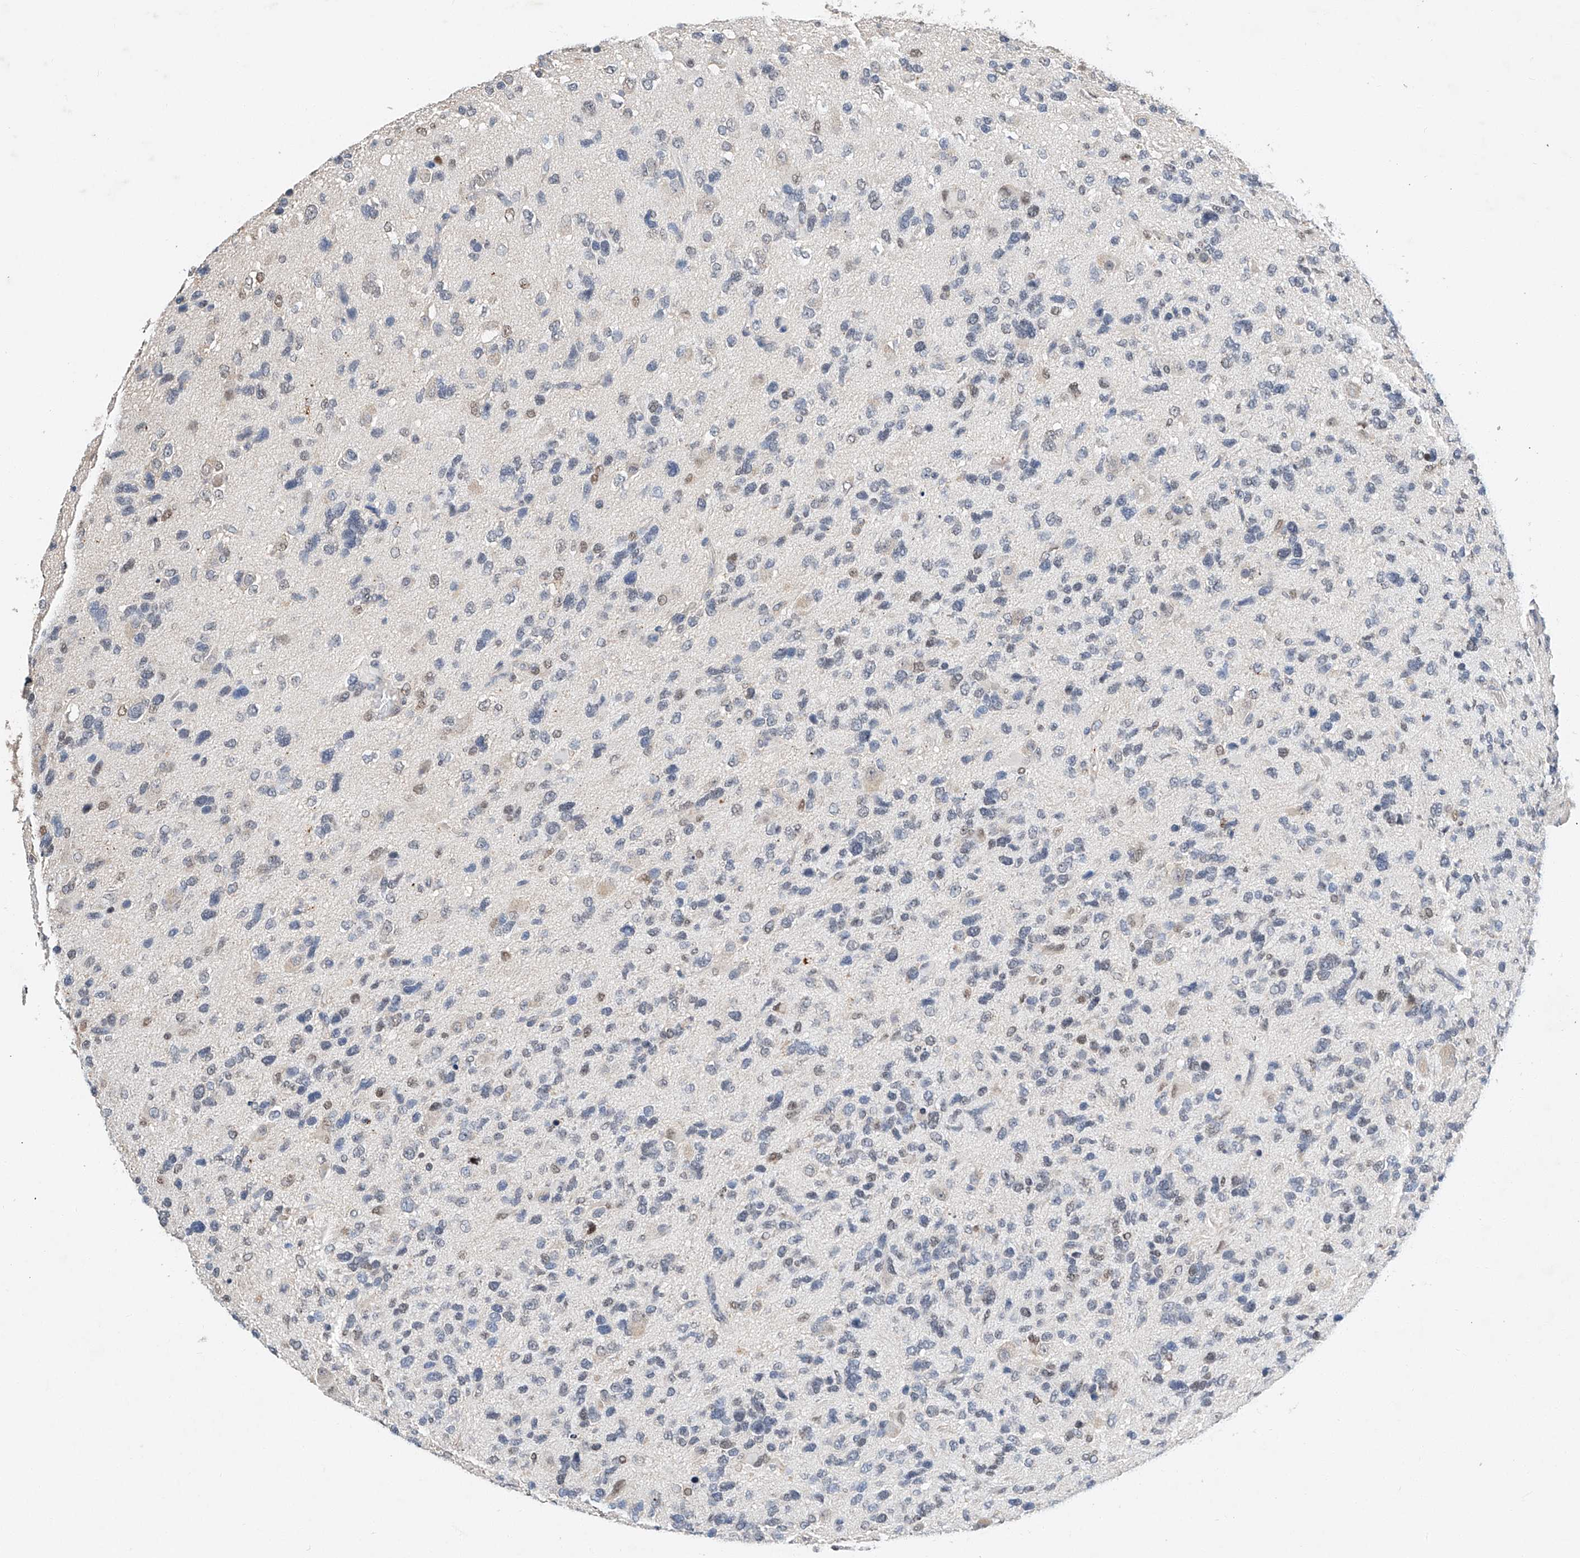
{"staining": {"intensity": "negative", "quantity": "none", "location": "none"}, "tissue": "glioma", "cell_type": "Tumor cells", "image_type": "cancer", "snomed": [{"axis": "morphology", "description": "Glioma, malignant, High grade"}, {"axis": "topography", "description": "Brain"}], "caption": "Immunohistochemistry photomicrograph of glioma stained for a protein (brown), which shows no expression in tumor cells.", "gene": "CTDP1", "patient": {"sex": "female", "age": 58}}